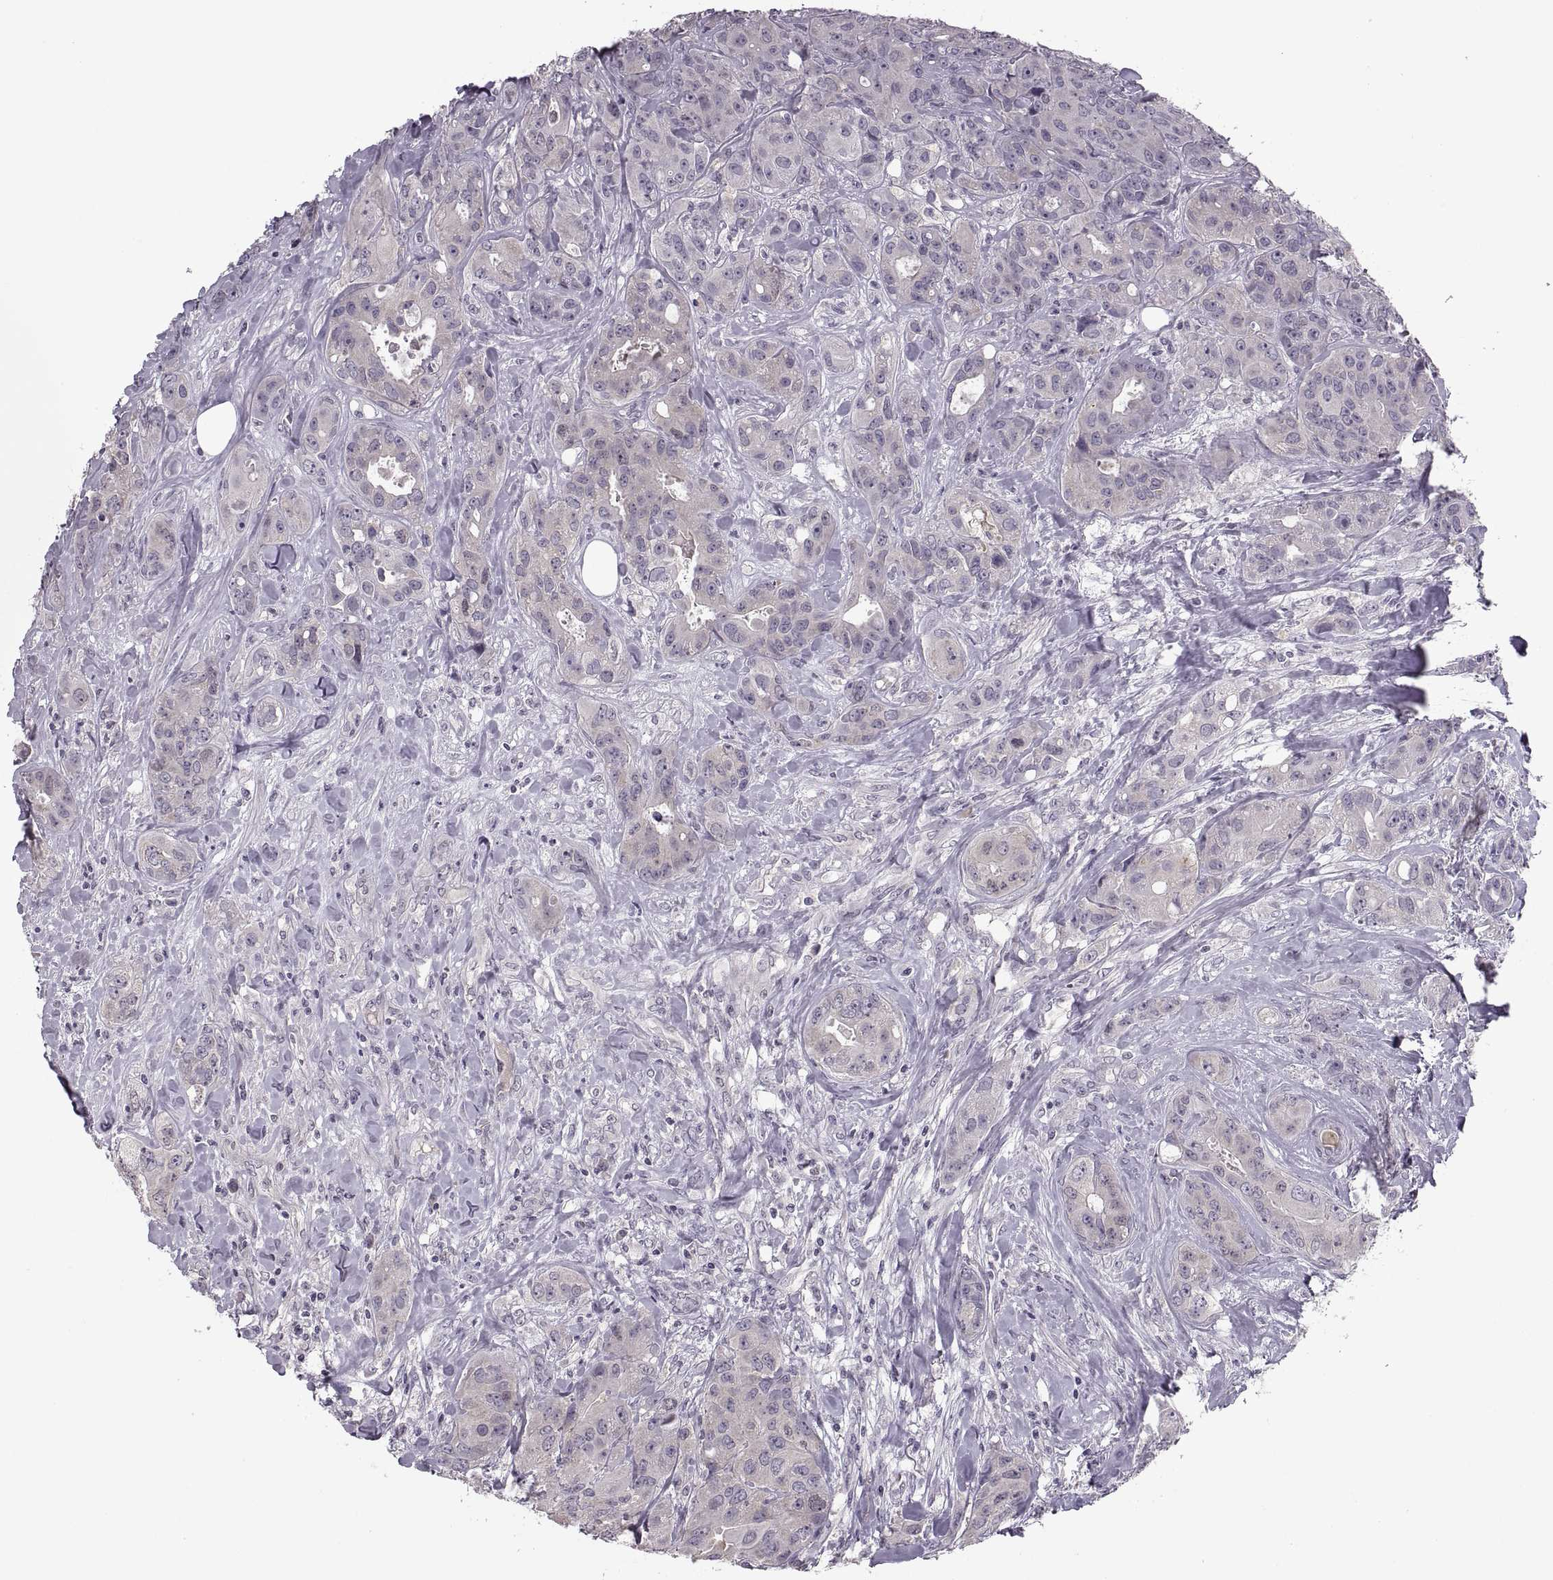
{"staining": {"intensity": "negative", "quantity": "none", "location": "none"}, "tissue": "breast cancer", "cell_type": "Tumor cells", "image_type": "cancer", "snomed": [{"axis": "morphology", "description": "Duct carcinoma"}, {"axis": "topography", "description": "Breast"}], "caption": "An IHC image of infiltrating ductal carcinoma (breast) is shown. There is no staining in tumor cells of infiltrating ductal carcinoma (breast).", "gene": "CACNA1F", "patient": {"sex": "female", "age": 43}}